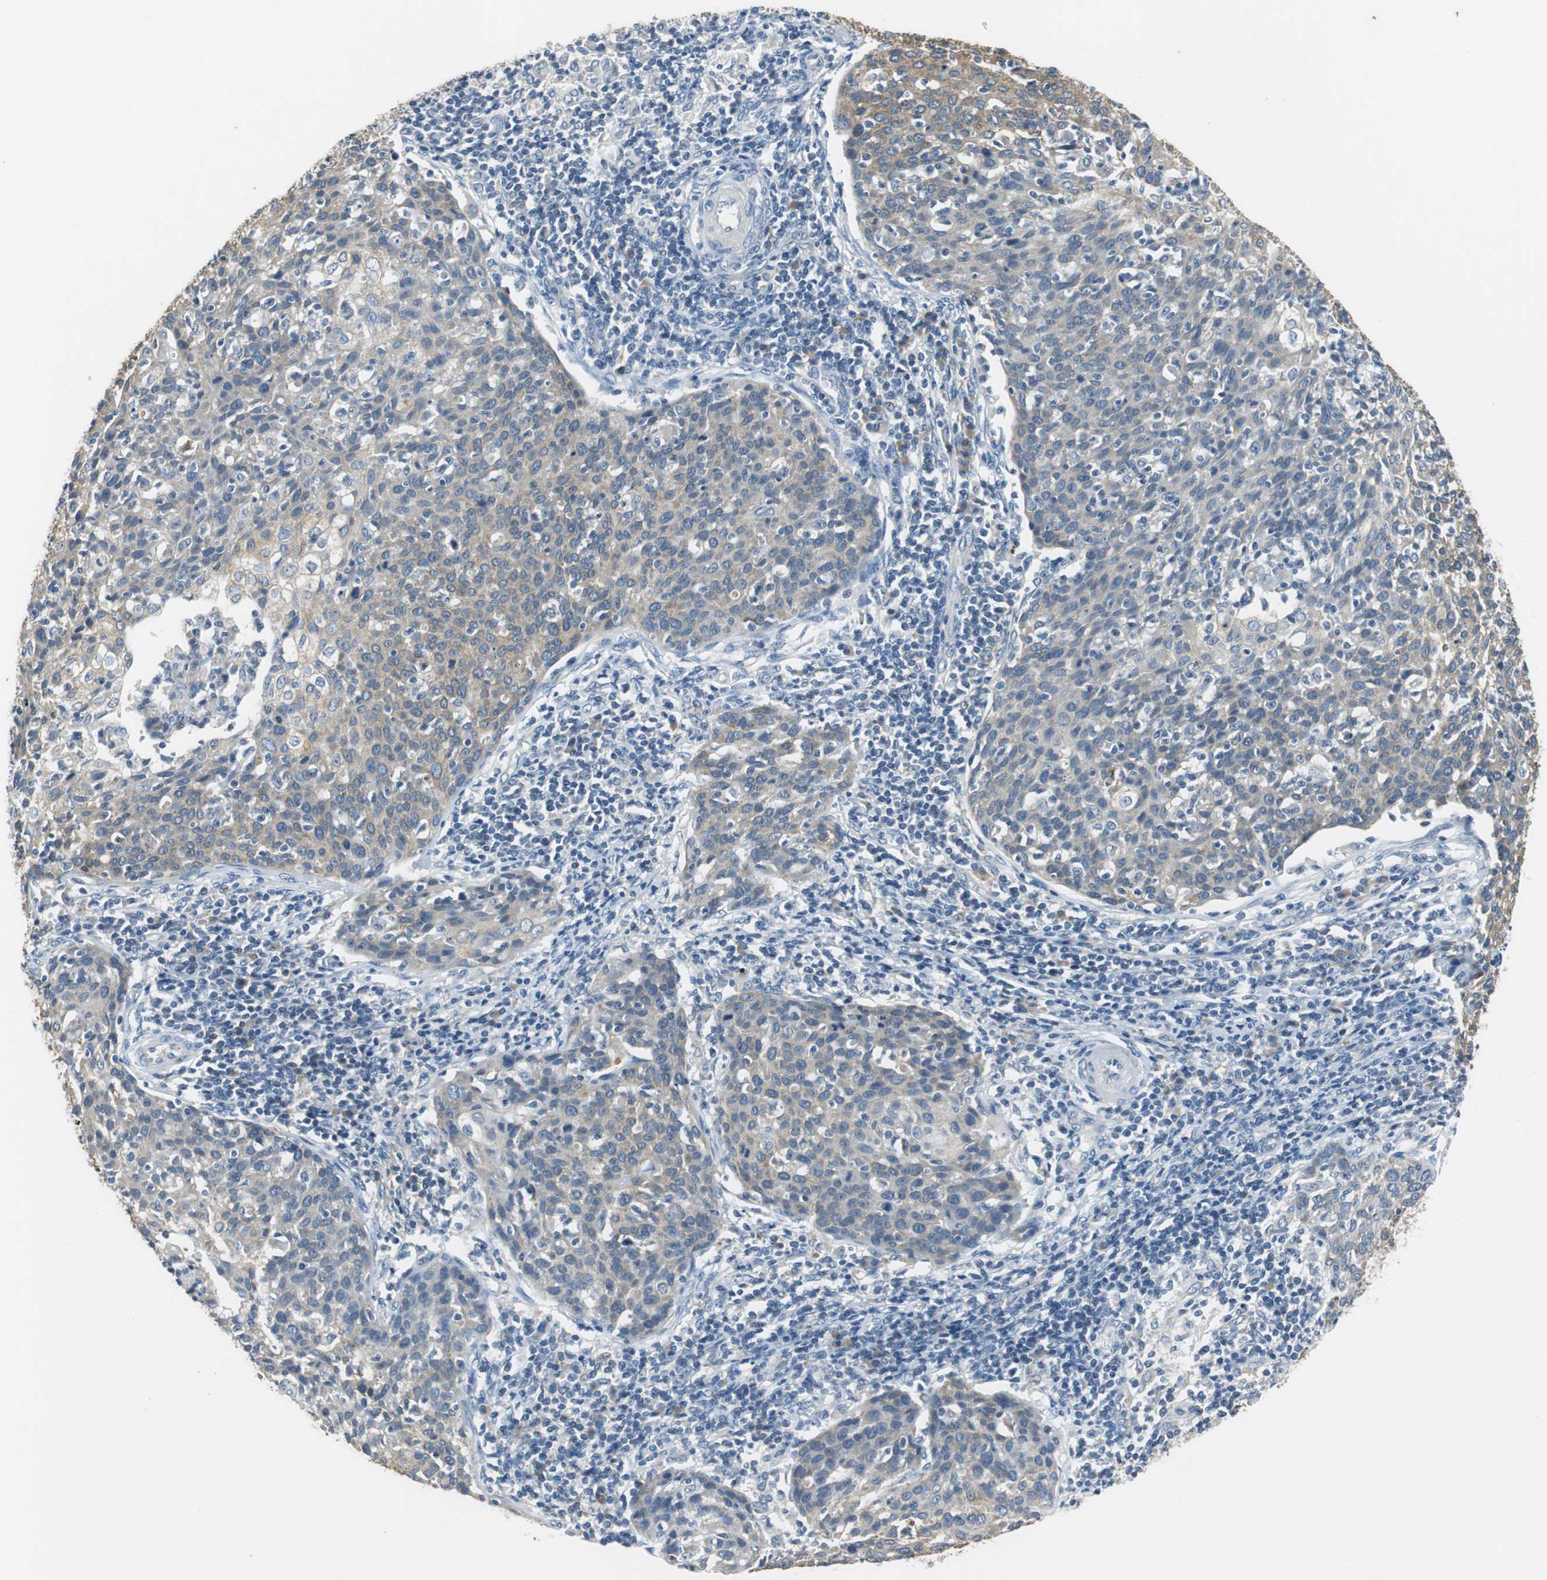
{"staining": {"intensity": "moderate", "quantity": ">75%", "location": "cytoplasmic/membranous"}, "tissue": "cervical cancer", "cell_type": "Tumor cells", "image_type": "cancer", "snomed": [{"axis": "morphology", "description": "Squamous cell carcinoma, NOS"}, {"axis": "topography", "description": "Cervix"}], "caption": "Cervical squamous cell carcinoma stained for a protein (brown) reveals moderate cytoplasmic/membranous positive positivity in about >75% of tumor cells.", "gene": "FADS2", "patient": {"sex": "female", "age": 38}}